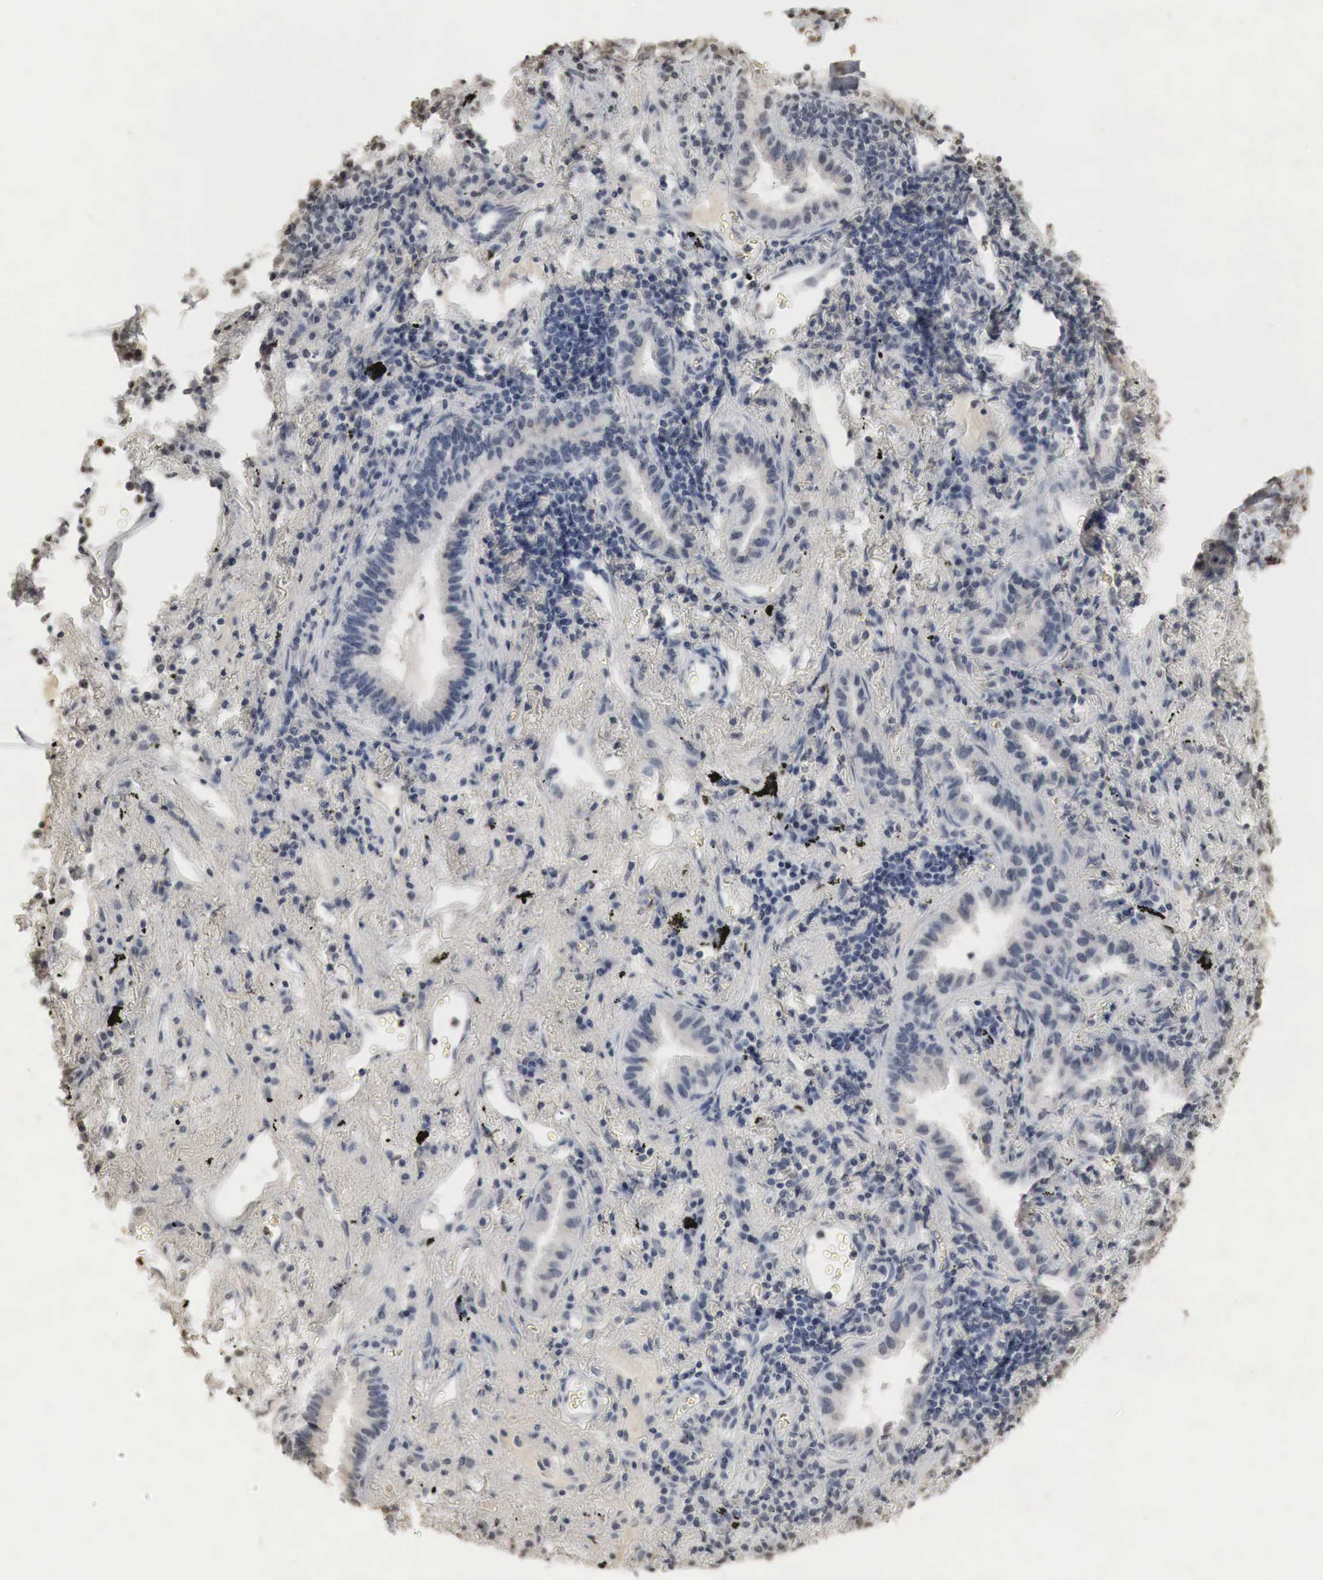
{"staining": {"intensity": "negative", "quantity": "none", "location": "none"}, "tissue": "lung cancer", "cell_type": "Tumor cells", "image_type": "cancer", "snomed": [{"axis": "morphology", "description": "Adenocarcinoma, NOS"}, {"axis": "topography", "description": "Lung"}], "caption": "IHC image of neoplastic tissue: lung cancer (adenocarcinoma) stained with DAB (3,3'-diaminobenzidine) shows no significant protein positivity in tumor cells.", "gene": "ERBB4", "patient": {"sex": "female", "age": 50}}